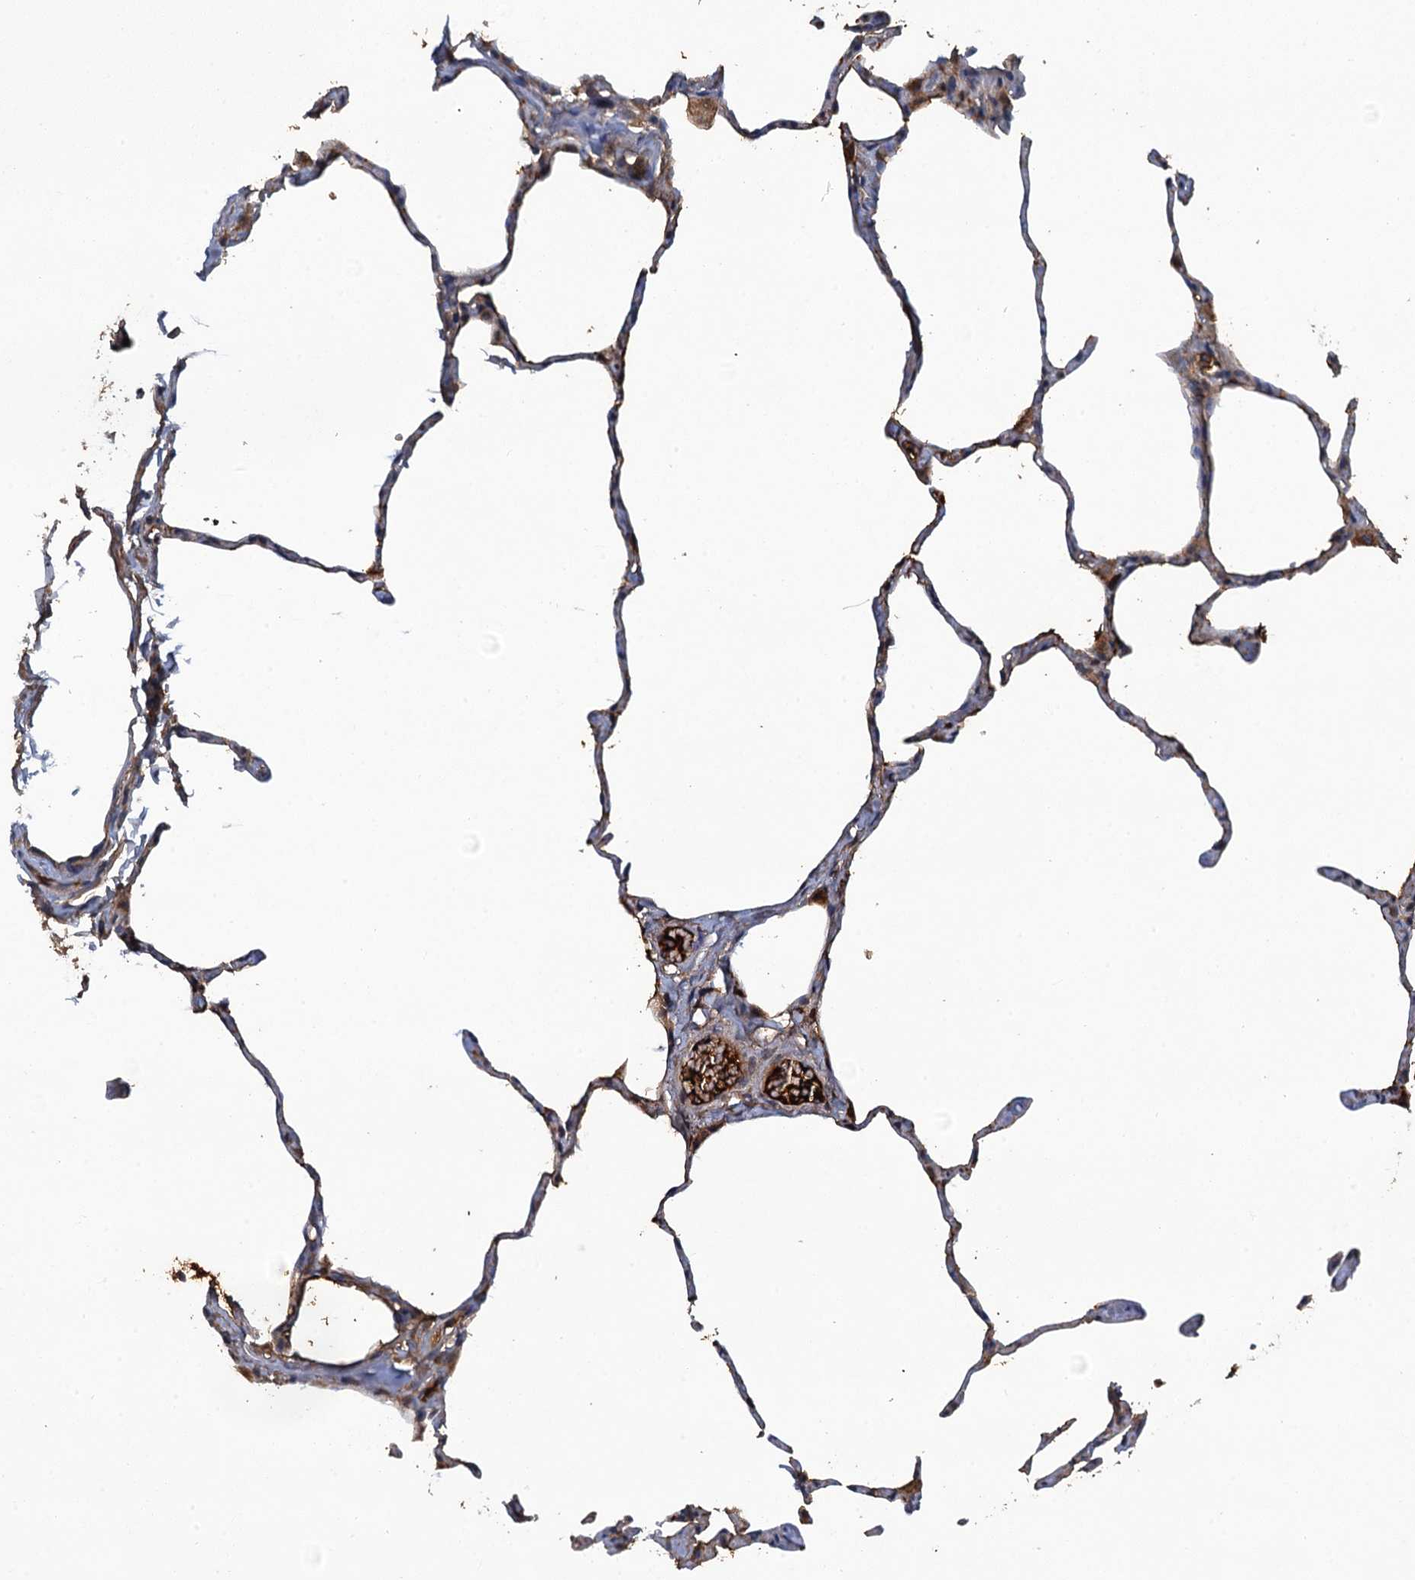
{"staining": {"intensity": "strong", "quantity": "<25%", "location": "cytoplasmic/membranous"}, "tissue": "lung", "cell_type": "Alveolar cells", "image_type": "normal", "snomed": [{"axis": "morphology", "description": "Normal tissue, NOS"}, {"axis": "topography", "description": "Lung"}], "caption": "Protein analysis of normal lung demonstrates strong cytoplasmic/membranous staining in approximately <25% of alveolar cells.", "gene": "HAPLN3", "patient": {"sex": "male", "age": 65}}